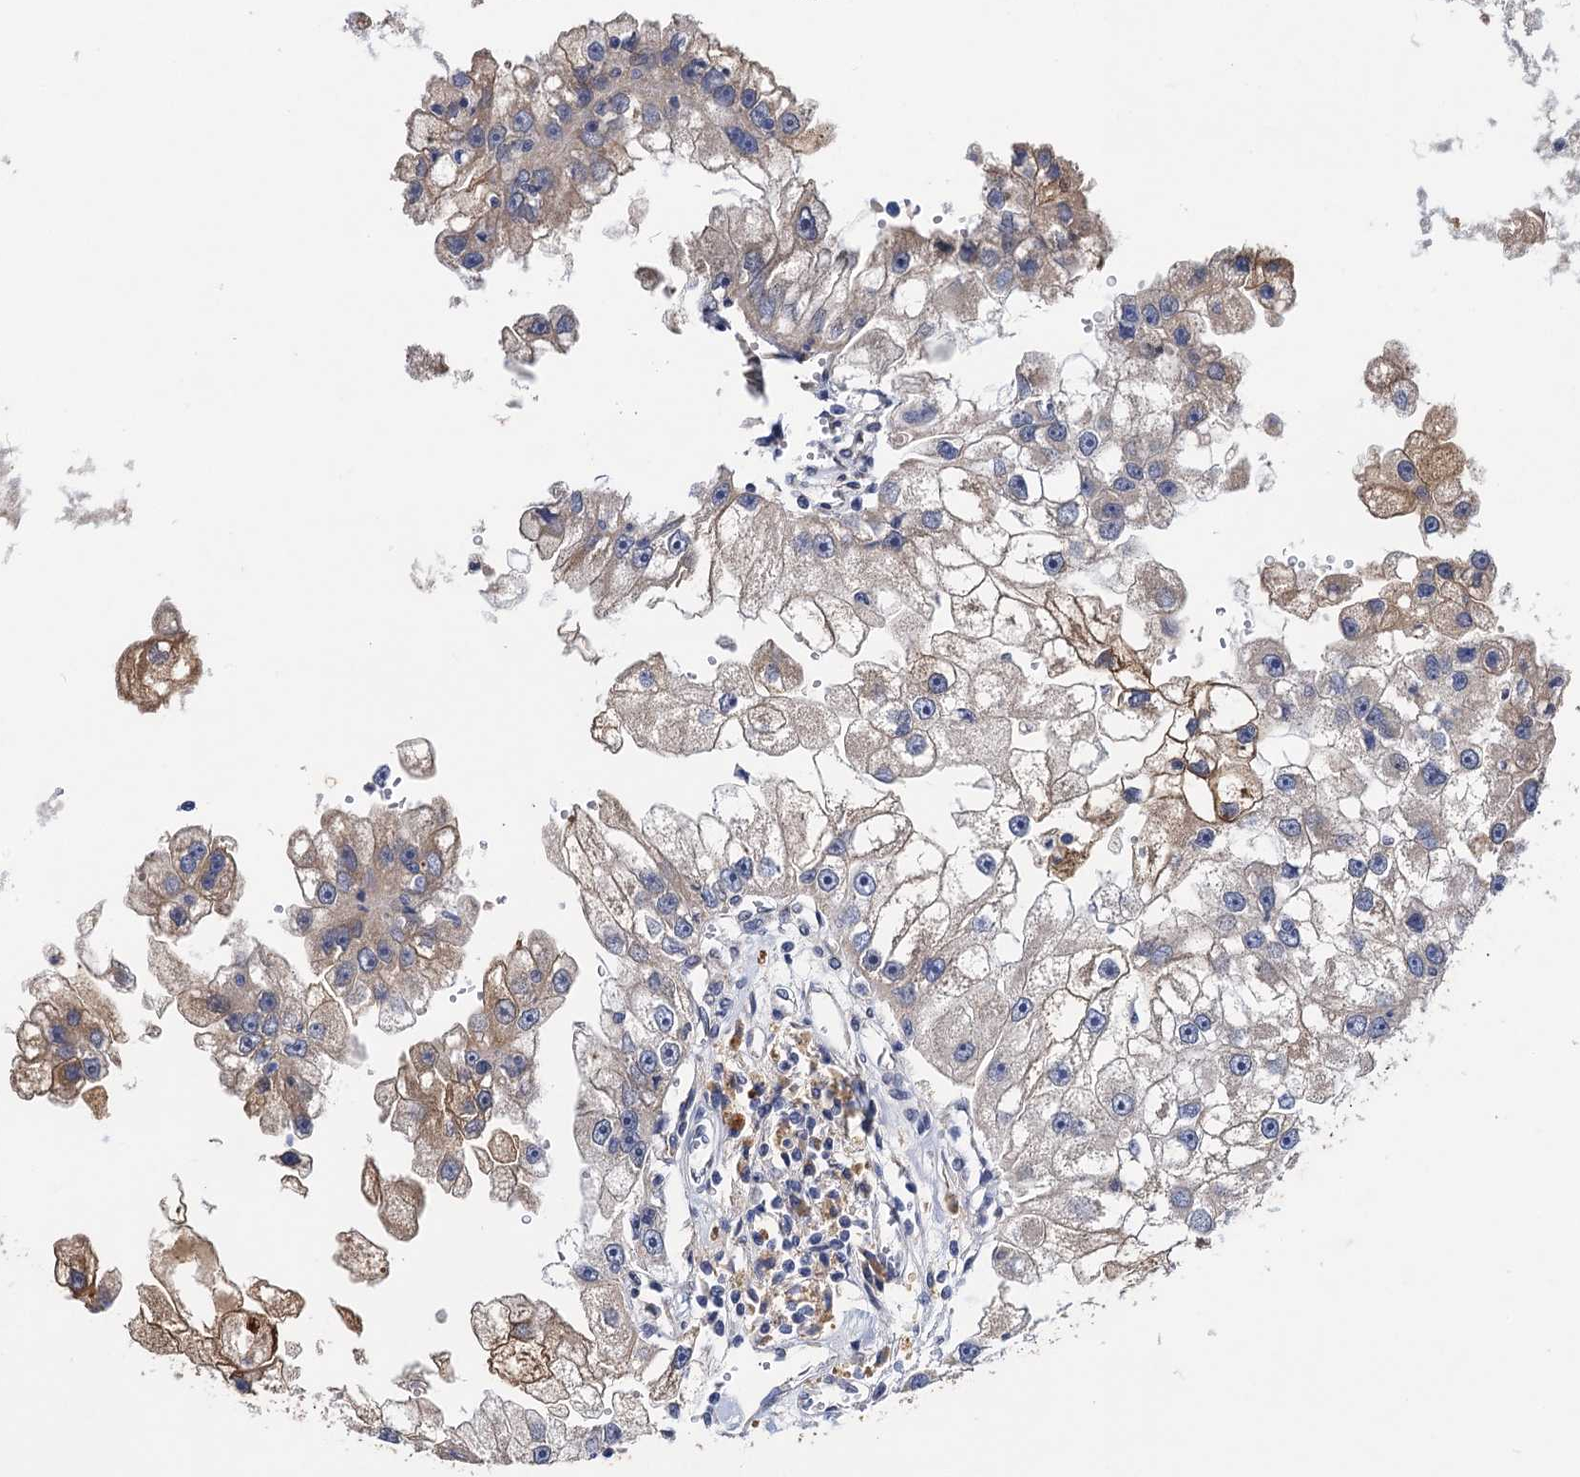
{"staining": {"intensity": "weak", "quantity": "<25%", "location": "cytoplasmic/membranous"}, "tissue": "renal cancer", "cell_type": "Tumor cells", "image_type": "cancer", "snomed": [{"axis": "morphology", "description": "Adenocarcinoma, NOS"}, {"axis": "topography", "description": "Kidney"}], "caption": "Immunohistochemical staining of human renal cancer reveals no significant positivity in tumor cells.", "gene": "TMEM39B", "patient": {"sex": "male", "age": 63}}